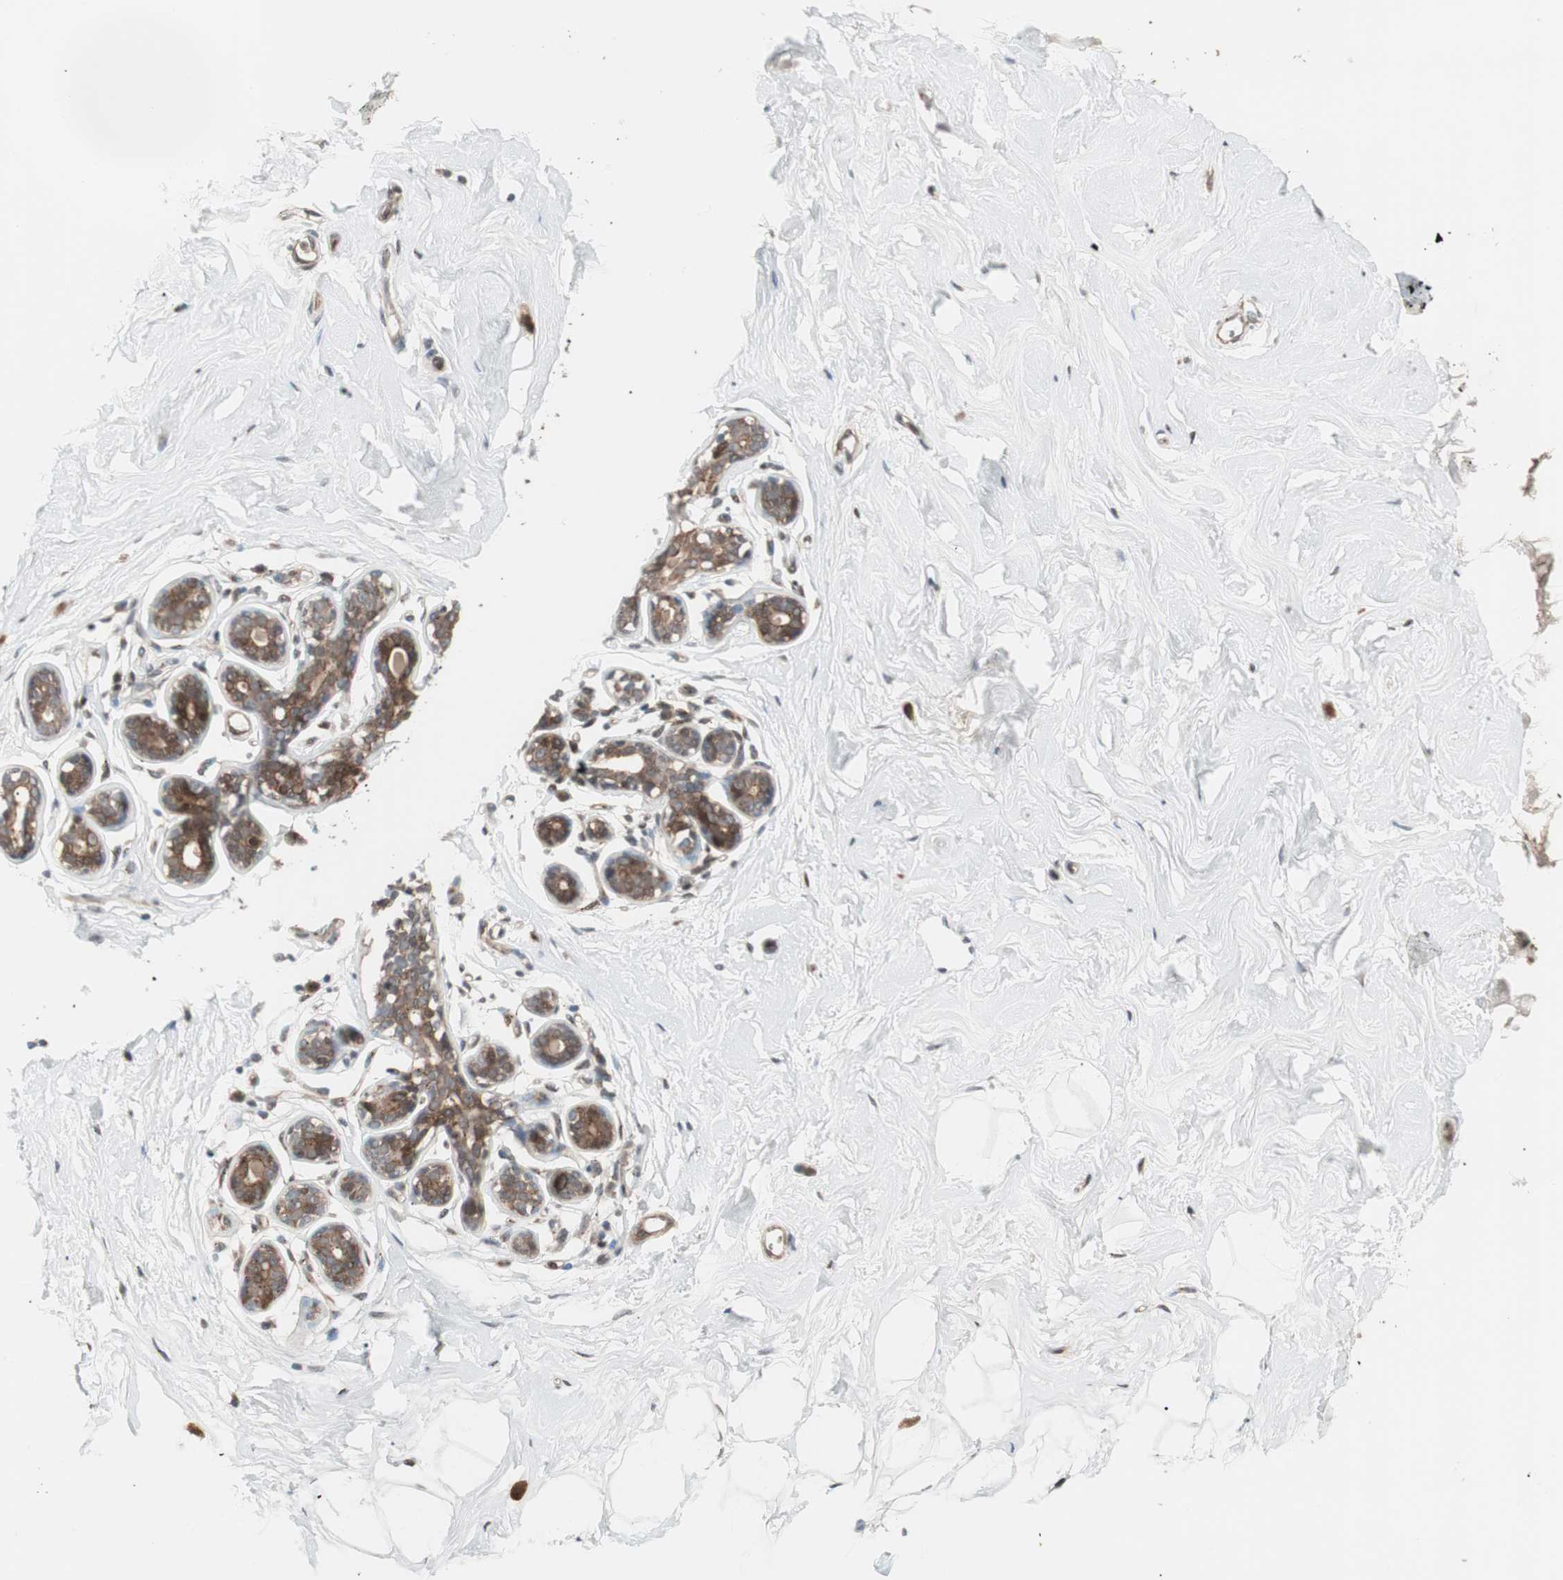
{"staining": {"intensity": "strong", "quantity": "25%-75%", "location": "nuclear"}, "tissue": "breast", "cell_type": "Adipocytes", "image_type": "normal", "snomed": [{"axis": "morphology", "description": "Normal tissue, NOS"}, {"axis": "topography", "description": "Breast"}], "caption": "Immunohistochemistry (IHC) image of normal breast stained for a protein (brown), which exhibits high levels of strong nuclear positivity in approximately 25%-75% of adipocytes.", "gene": "PRKG2", "patient": {"sex": "female", "age": 23}}